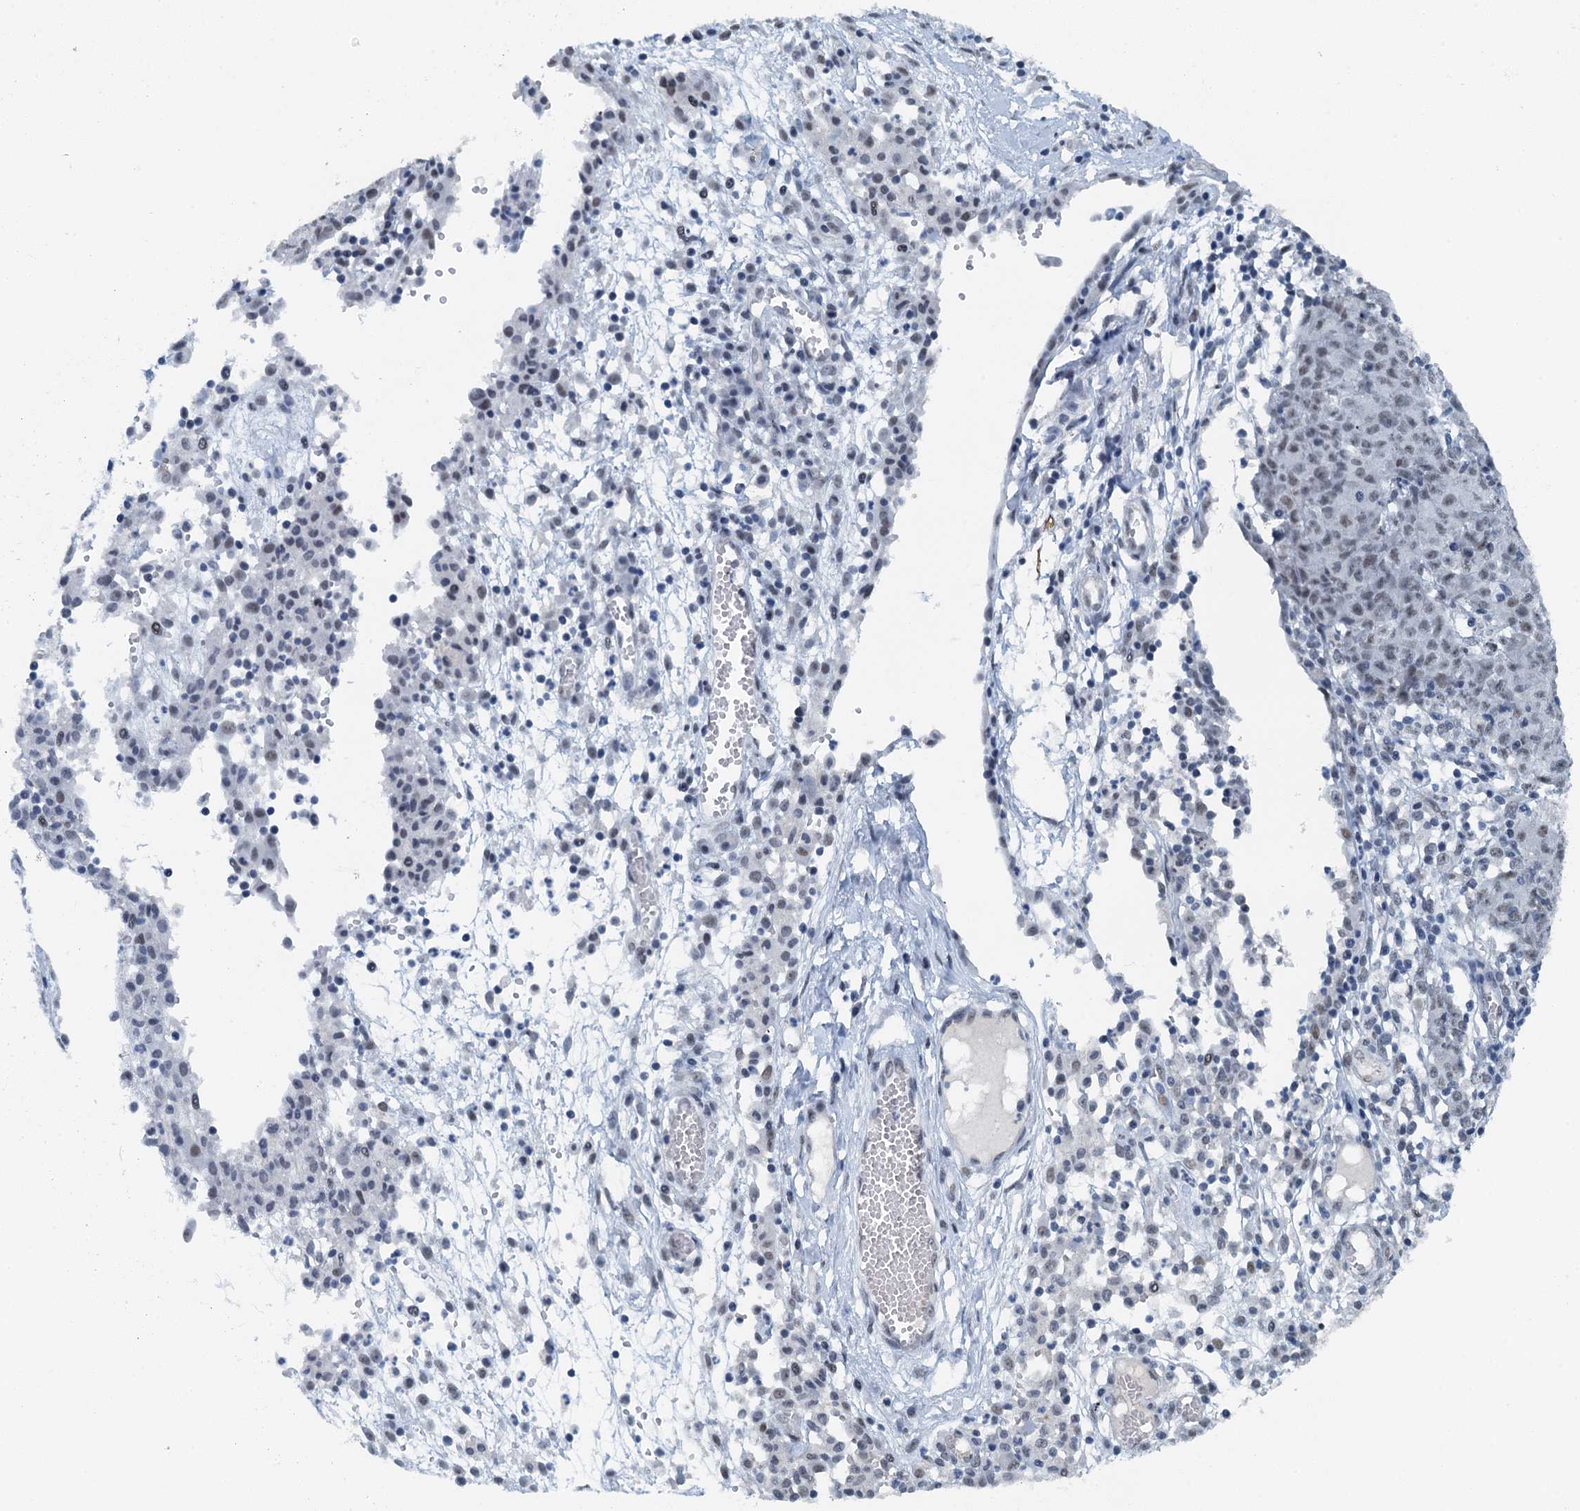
{"staining": {"intensity": "weak", "quantity": "25%-75%", "location": "nuclear"}, "tissue": "ovarian cancer", "cell_type": "Tumor cells", "image_type": "cancer", "snomed": [{"axis": "morphology", "description": "Carcinoma, endometroid"}, {"axis": "topography", "description": "Ovary"}], "caption": "About 25%-75% of tumor cells in human ovarian cancer show weak nuclear protein staining as visualized by brown immunohistochemical staining.", "gene": "MTA3", "patient": {"sex": "female", "age": 42}}